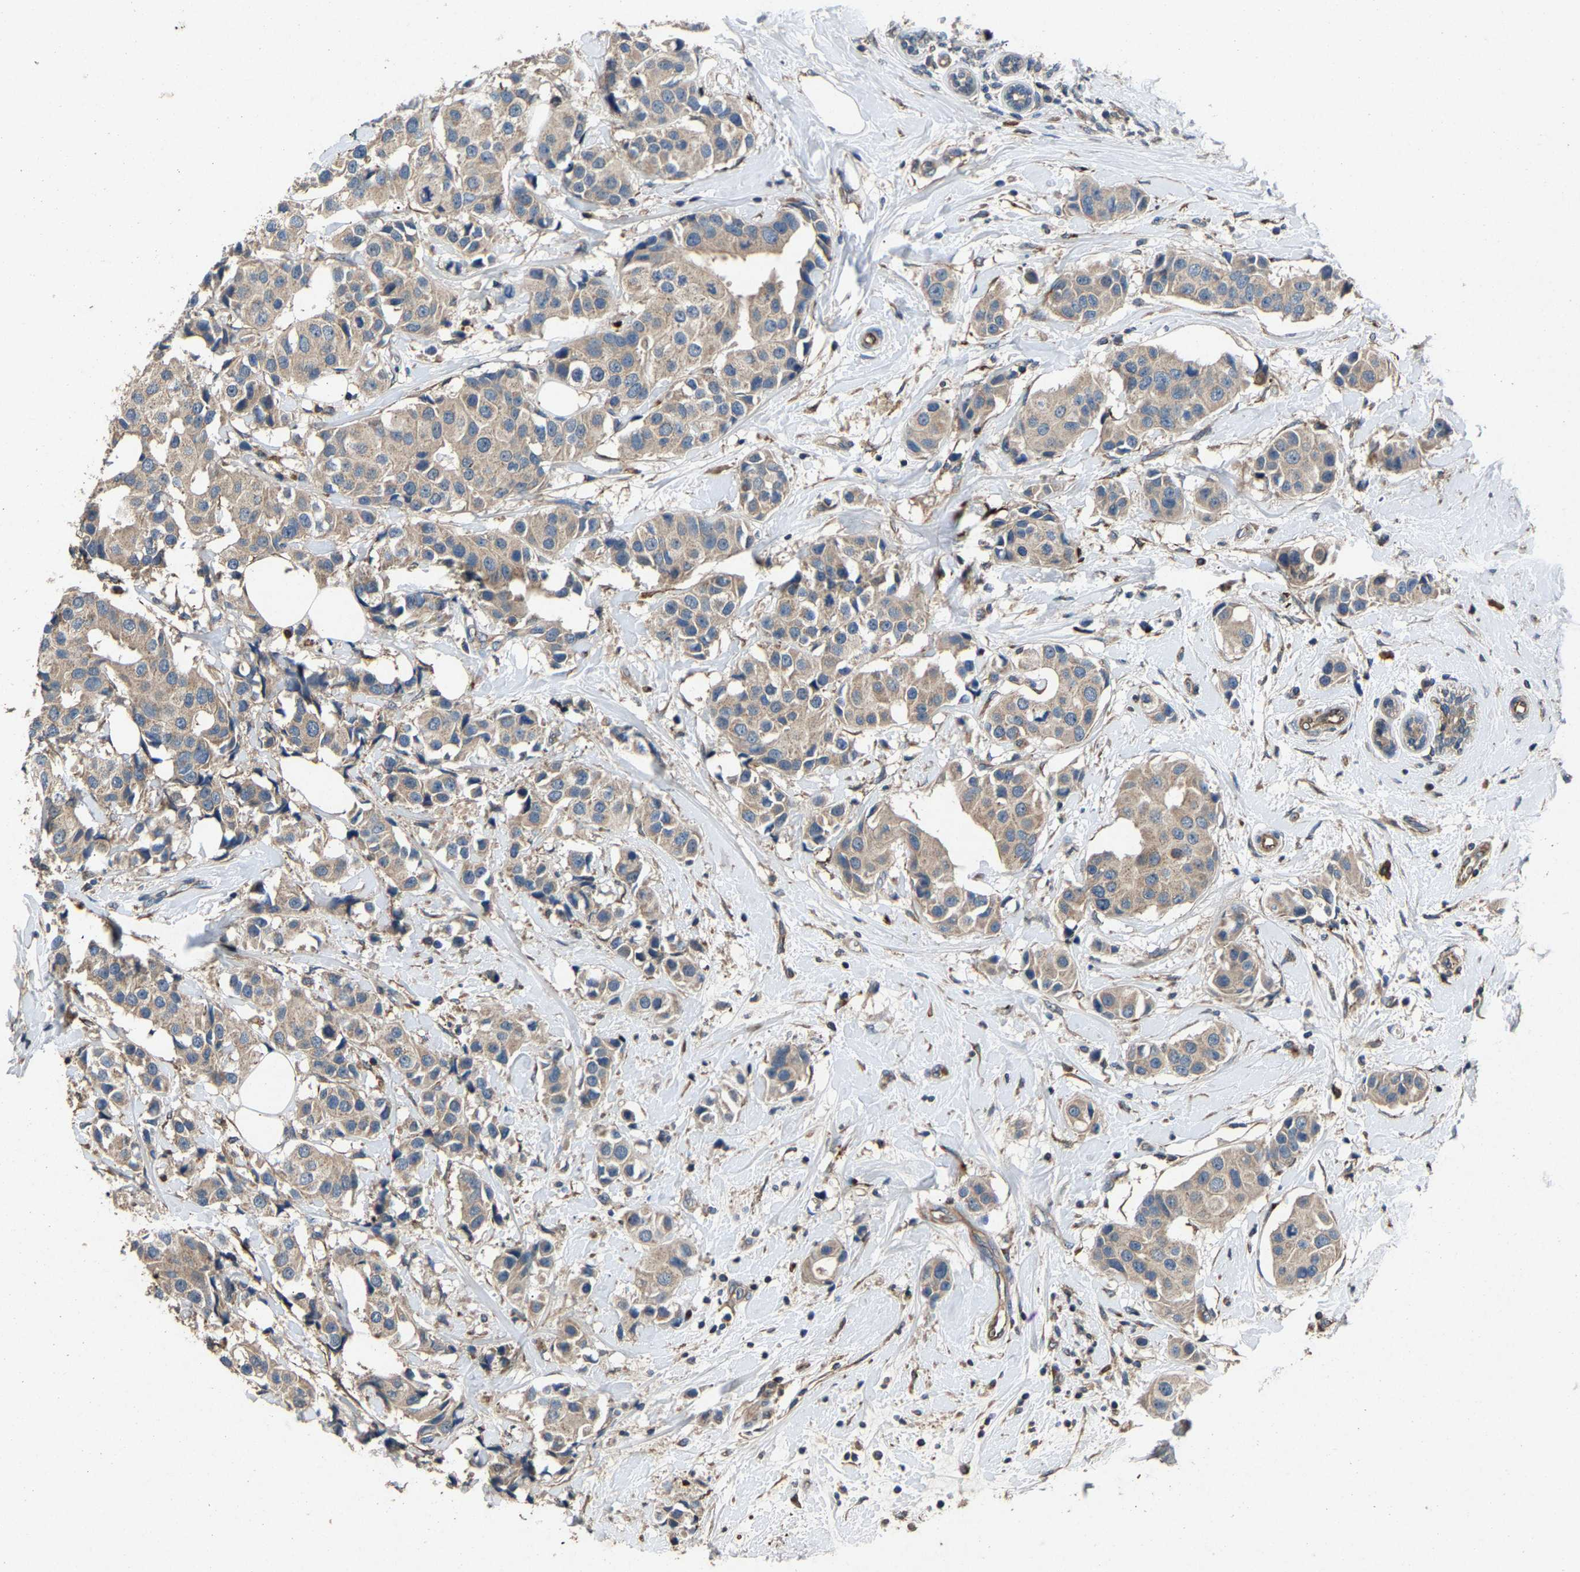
{"staining": {"intensity": "weak", "quantity": ">75%", "location": "cytoplasmic/membranous"}, "tissue": "breast cancer", "cell_type": "Tumor cells", "image_type": "cancer", "snomed": [{"axis": "morphology", "description": "Normal tissue, NOS"}, {"axis": "morphology", "description": "Duct carcinoma"}, {"axis": "topography", "description": "Breast"}], "caption": "Immunohistochemistry (IHC) histopathology image of neoplastic tissue: human breast cancer (intraductal carcinoma) stained using immunohistochemistry (IHC) exhibits low levels of weak protein expression localized specifically in the cytoplasmic/membranous of tumor cells, appearing as a cytoplasmic/membranous brown color.", "gene": "PPID", "patient": {"sex": "female", "age": 39}}